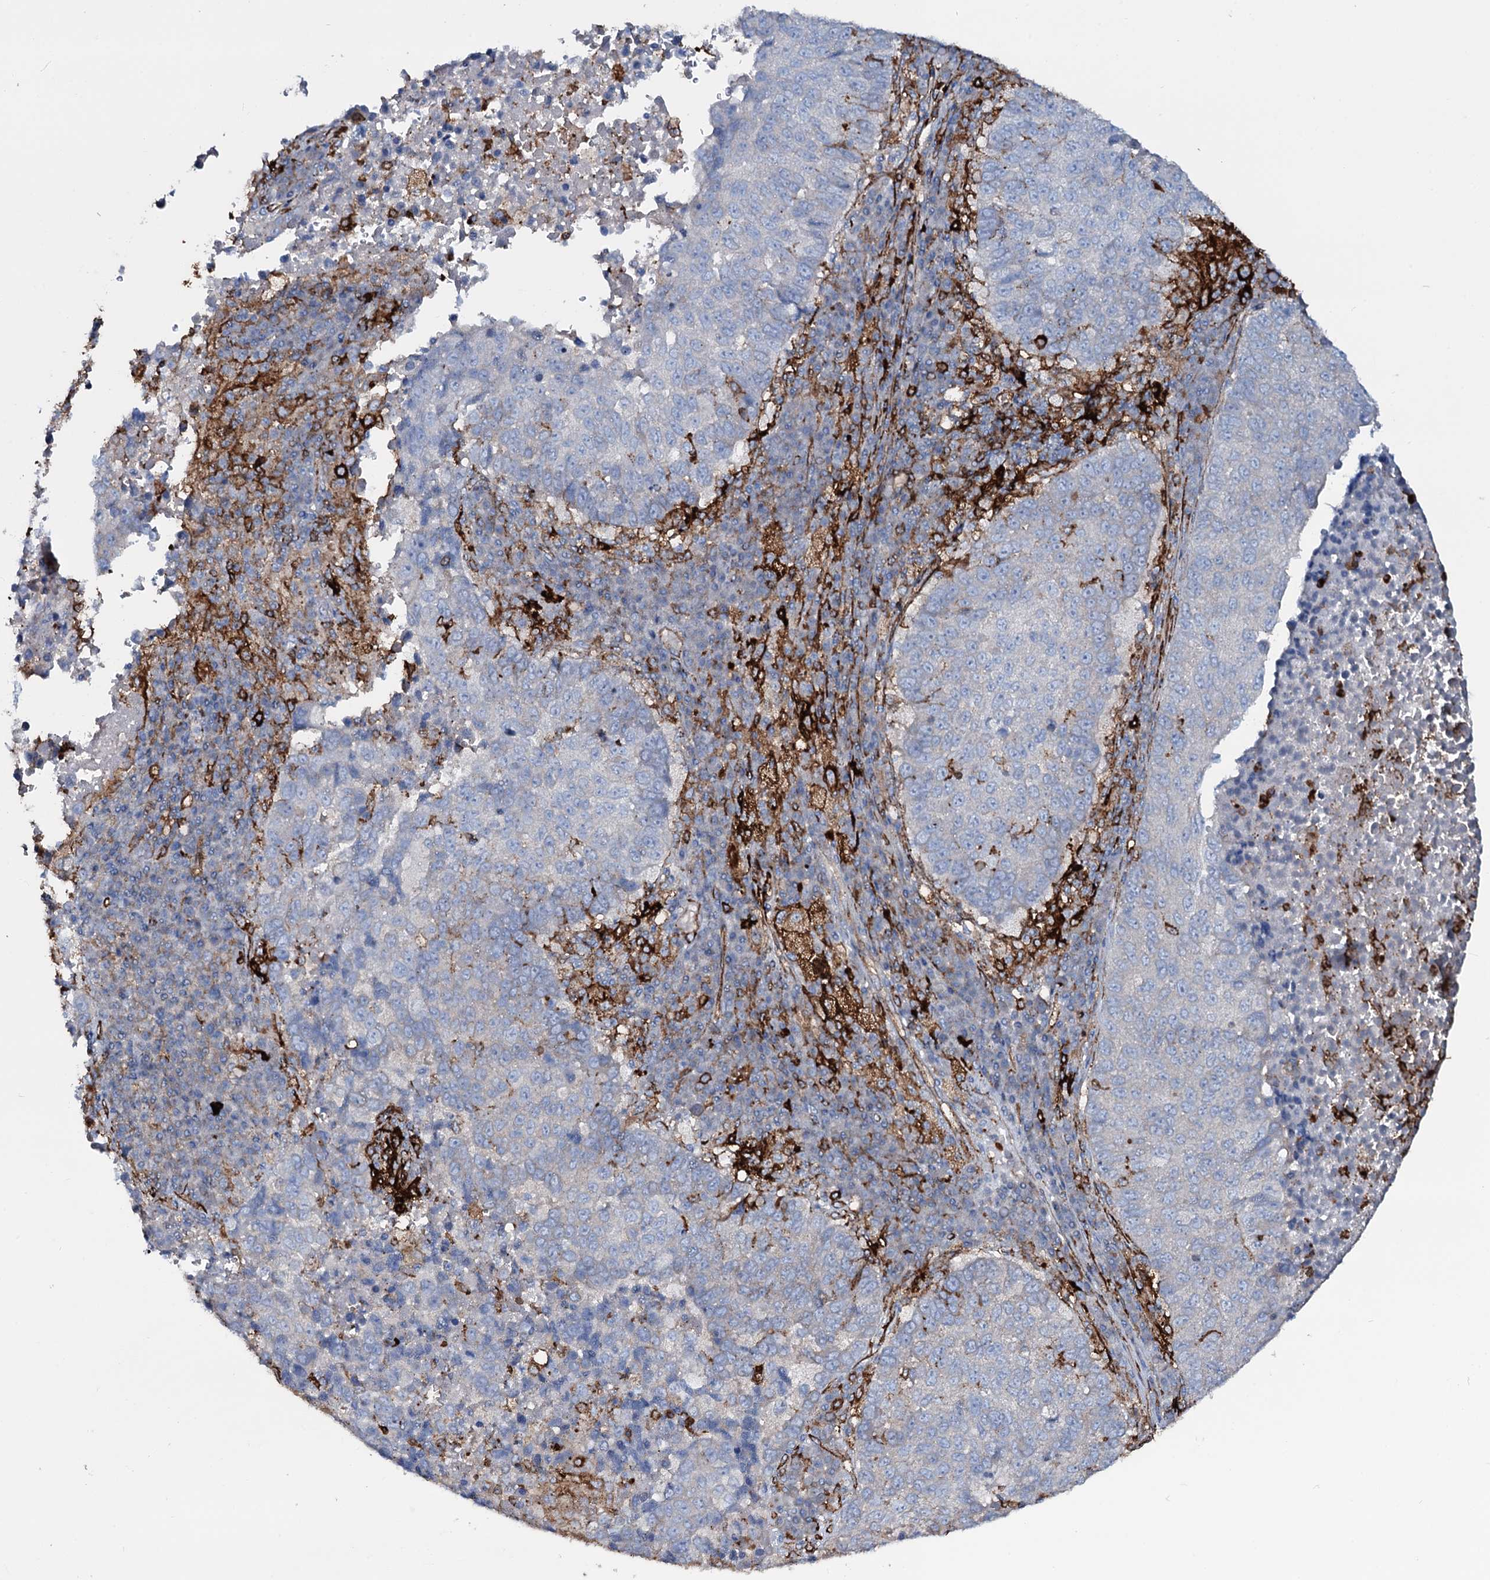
{"staining": {"intensity": "weak", "quantity": "<25%", "location": "cytoplasmic/membranous"}, "tissue": "lung cancer", "cell_type": "Tumor cells", "image_type": "cancer", "snomed": [{"axis": "morphology", "description": "Squamous cell carcinoma, NOS"}, {"axis": "topography", "description": "Lung"}], "caption": "A high-resolution micrograph shows immunohistochemistry (IHC) staining of lung squamous cell carcinoma, which displays no significant staining in tumor cells.", "gene": "OSBPL2", "patient": {"sex": "male", "age": 73}}